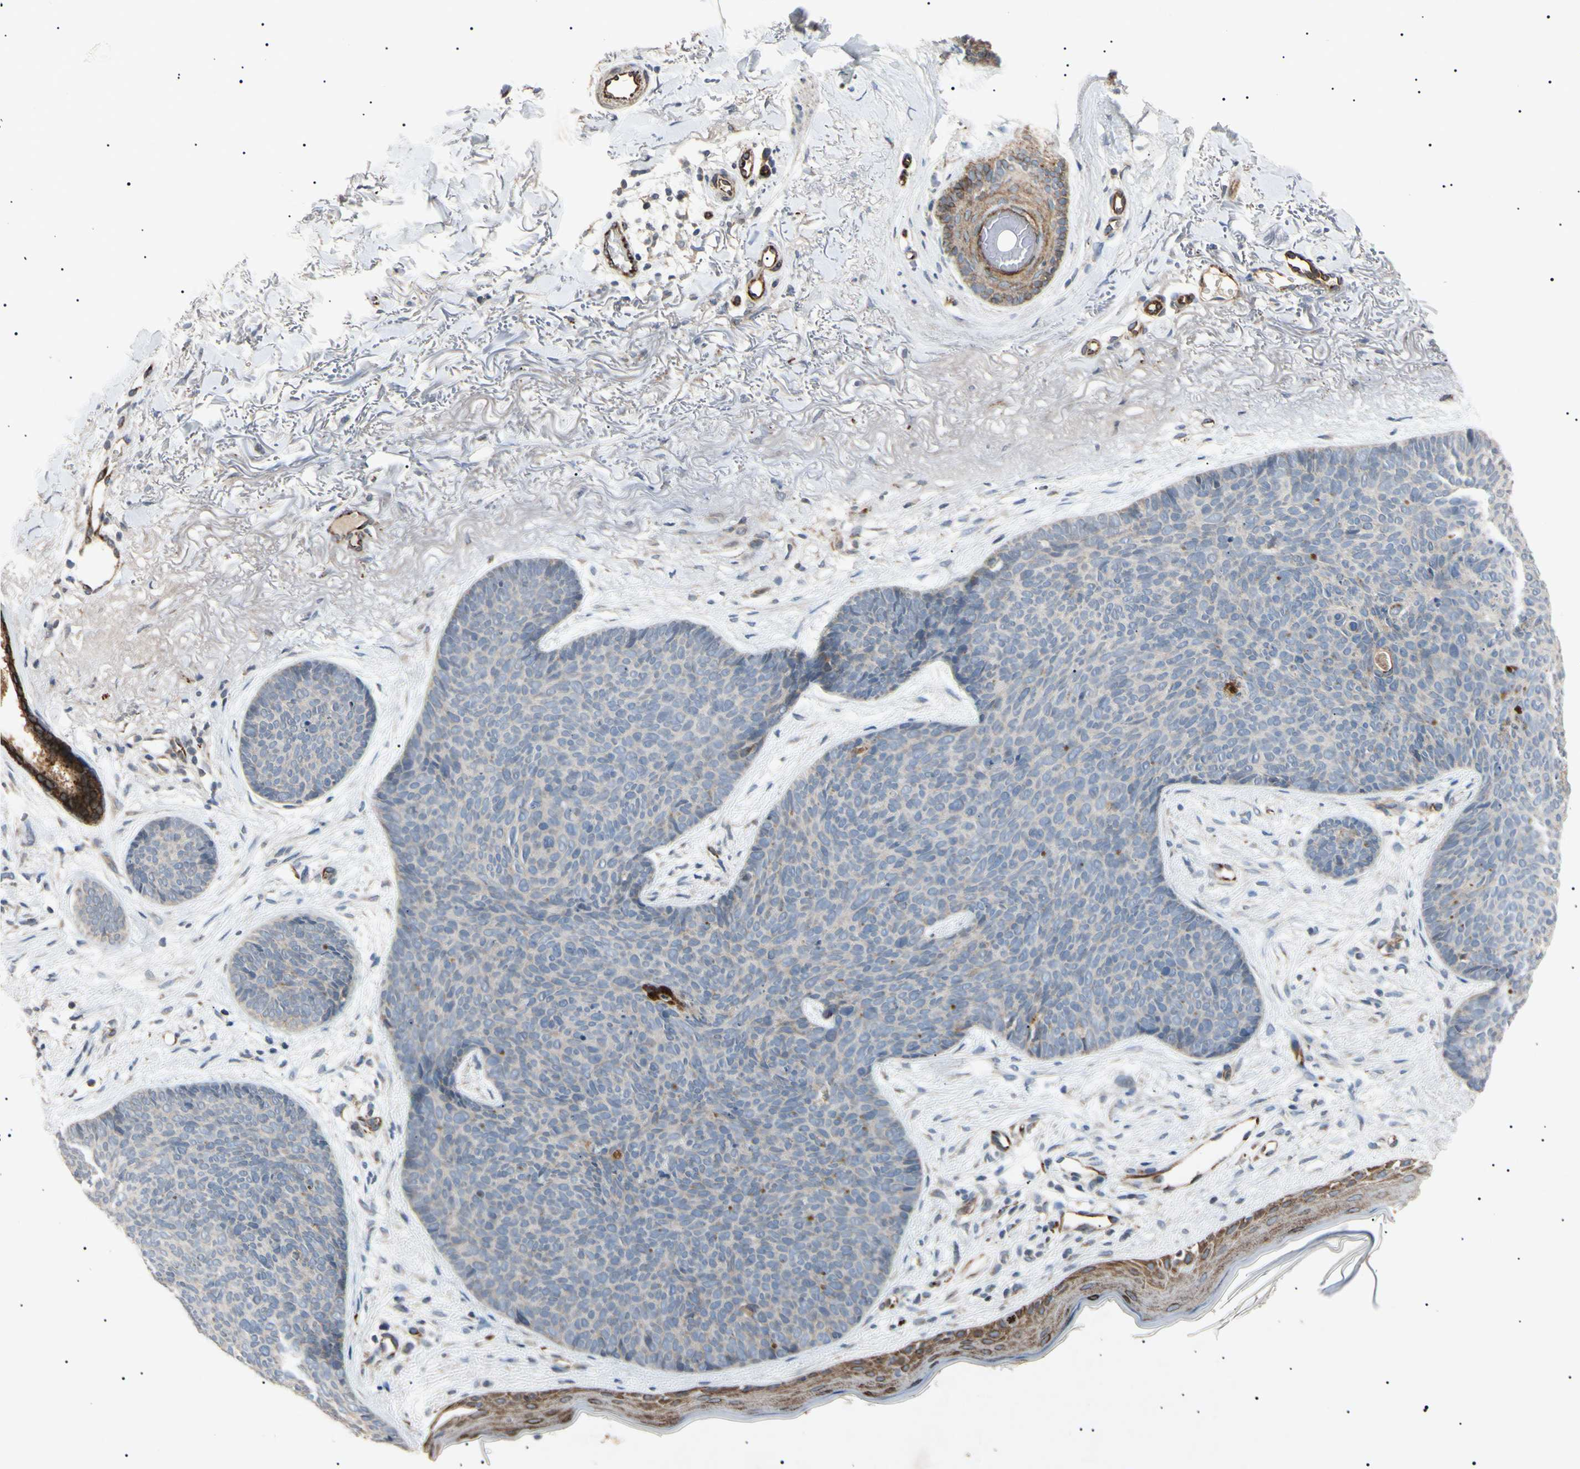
{"staining": {"intensity": "negative", "quantity": "none", "location": "none"}, "tissue": "skin cancer", "cell_type": "Tumor cells", "image_type": "cancer", "snomed": [{"axis": "morphology", "description": "Normal tissue, NOS"}, {"axis": "morphology", "description": "Basal cell carcinoma"}, {"axis": "topography", "description": "Skin"}], "caption": "This is an immunohistochemistry histopathology image of skin basal cell carcinoma. There is no expression in tumor cells.", "gene": "TUBB4A", "patient": {"sex": "female", "age": 70}}